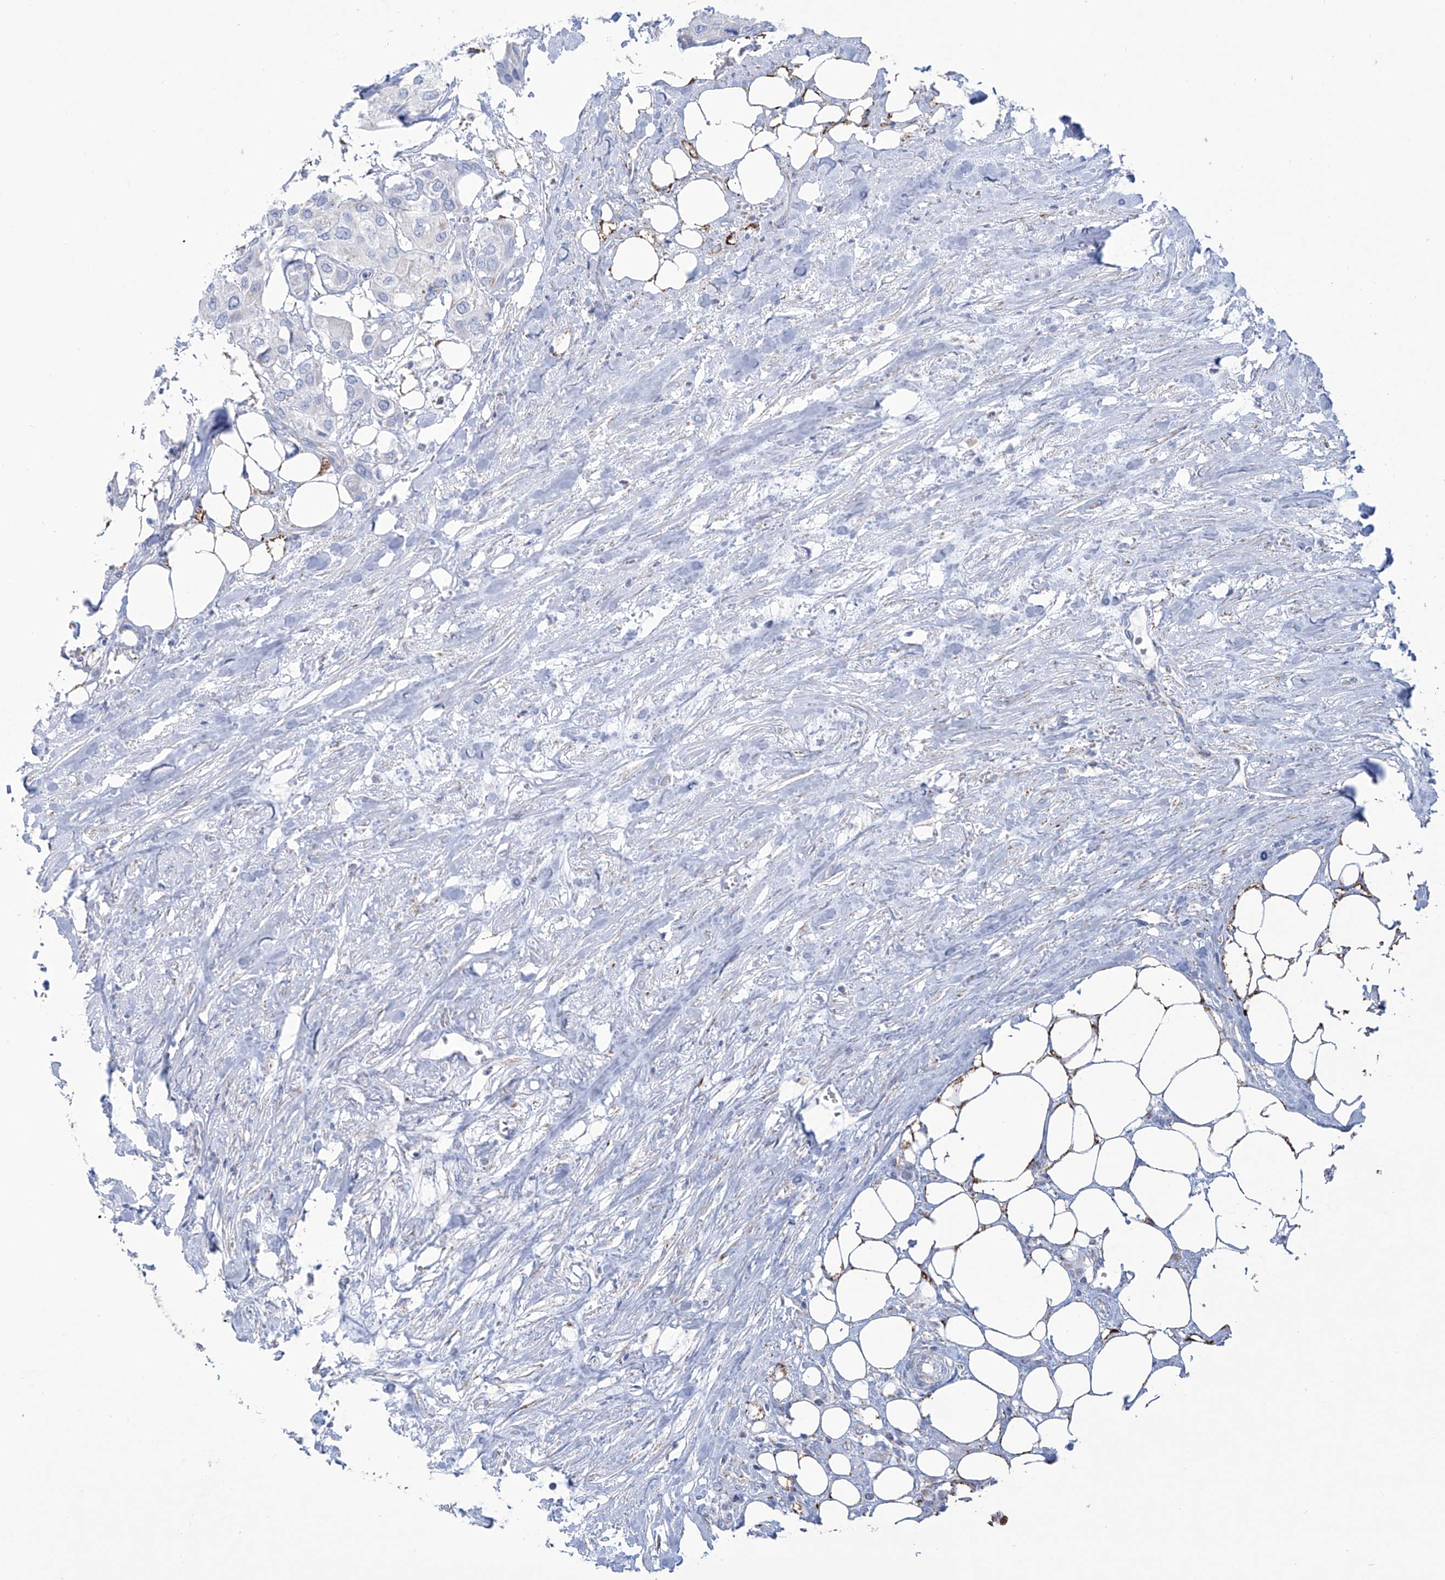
{"staining": {"intensity": "moderate", "quantity": "<25%", "location": "cytoplasmic/membranous"}, "tissue": "urothelial cancer", "cell_type": "Tumor cells", "image_type": "cancer", "snomed": [{"axis": "morphology", "description": "Urothelial carcinoma, High grade"}, {"axis": "topography", "description": "Urinary bladder"}], "caption": "A low amount of moderate cytoplasmic/membranous expression is identified in approximately <25% of tumor cells in urothelial cancer tissue.", "gene": "ALDH6A1", "patient": {"sex": "male", "age": 64}}